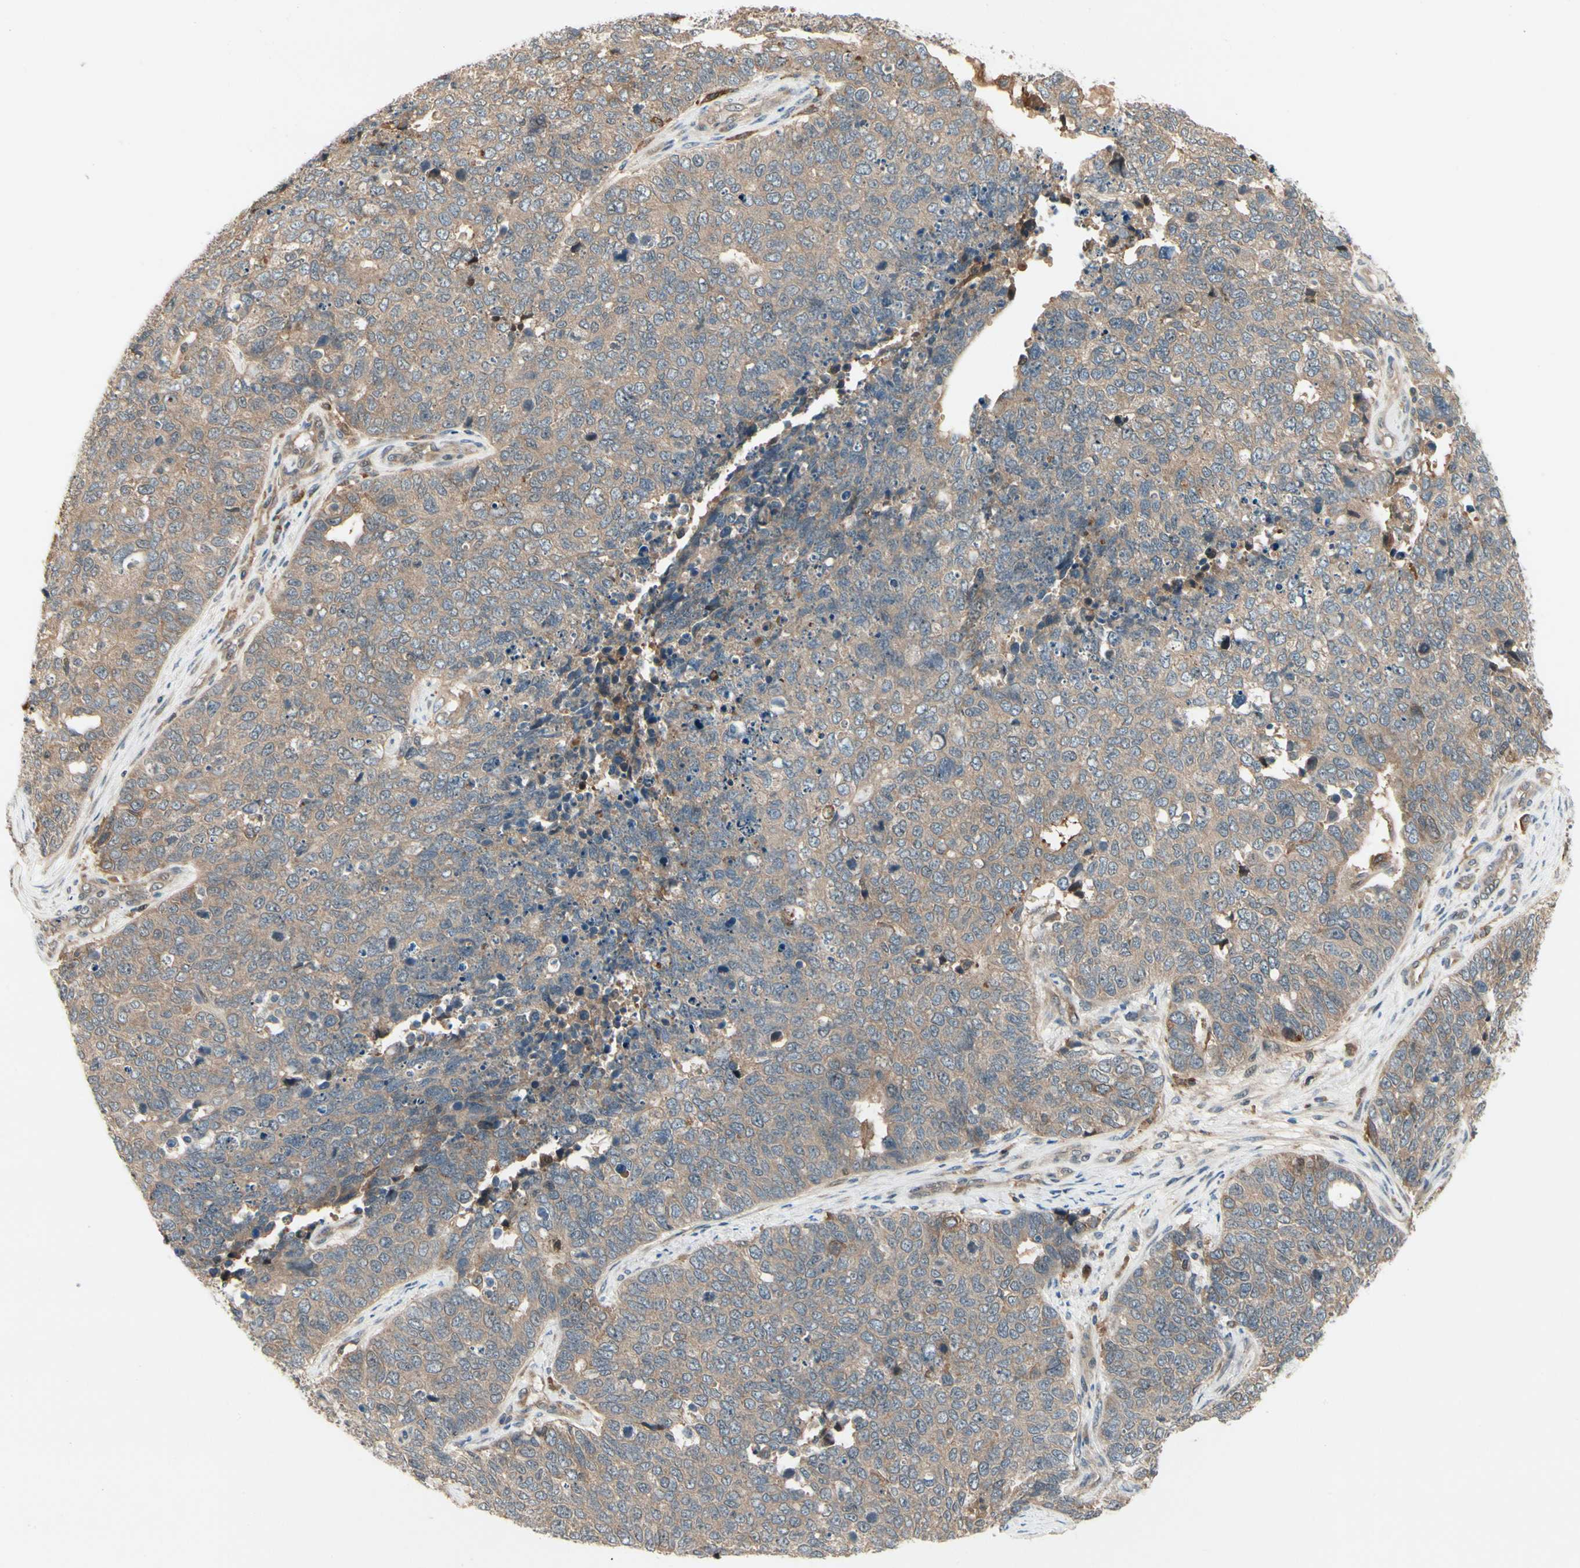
{"staining": {"intensity": "moderate", "quantity": ">75%", "location": "cytoplasmic/membranous"}, "tissue": "cervical cancer", "cell_type": "Tumor cells", "image_type": "cancer", "snomed": [{"axis": "morphology", "description": "Squamous cell carcinoma, NOS"}, {"axis": "topography", "description": "Cervix"}], "caption": "About >75% of tumor cells in squamous cell carcinoma (cervical) show moderate cytoplasmic/membranous protein positivity as visualized by brown immunohistochemical staining.", "gene": "RNF14", "patient": {"sex": "female", "age": 63}}